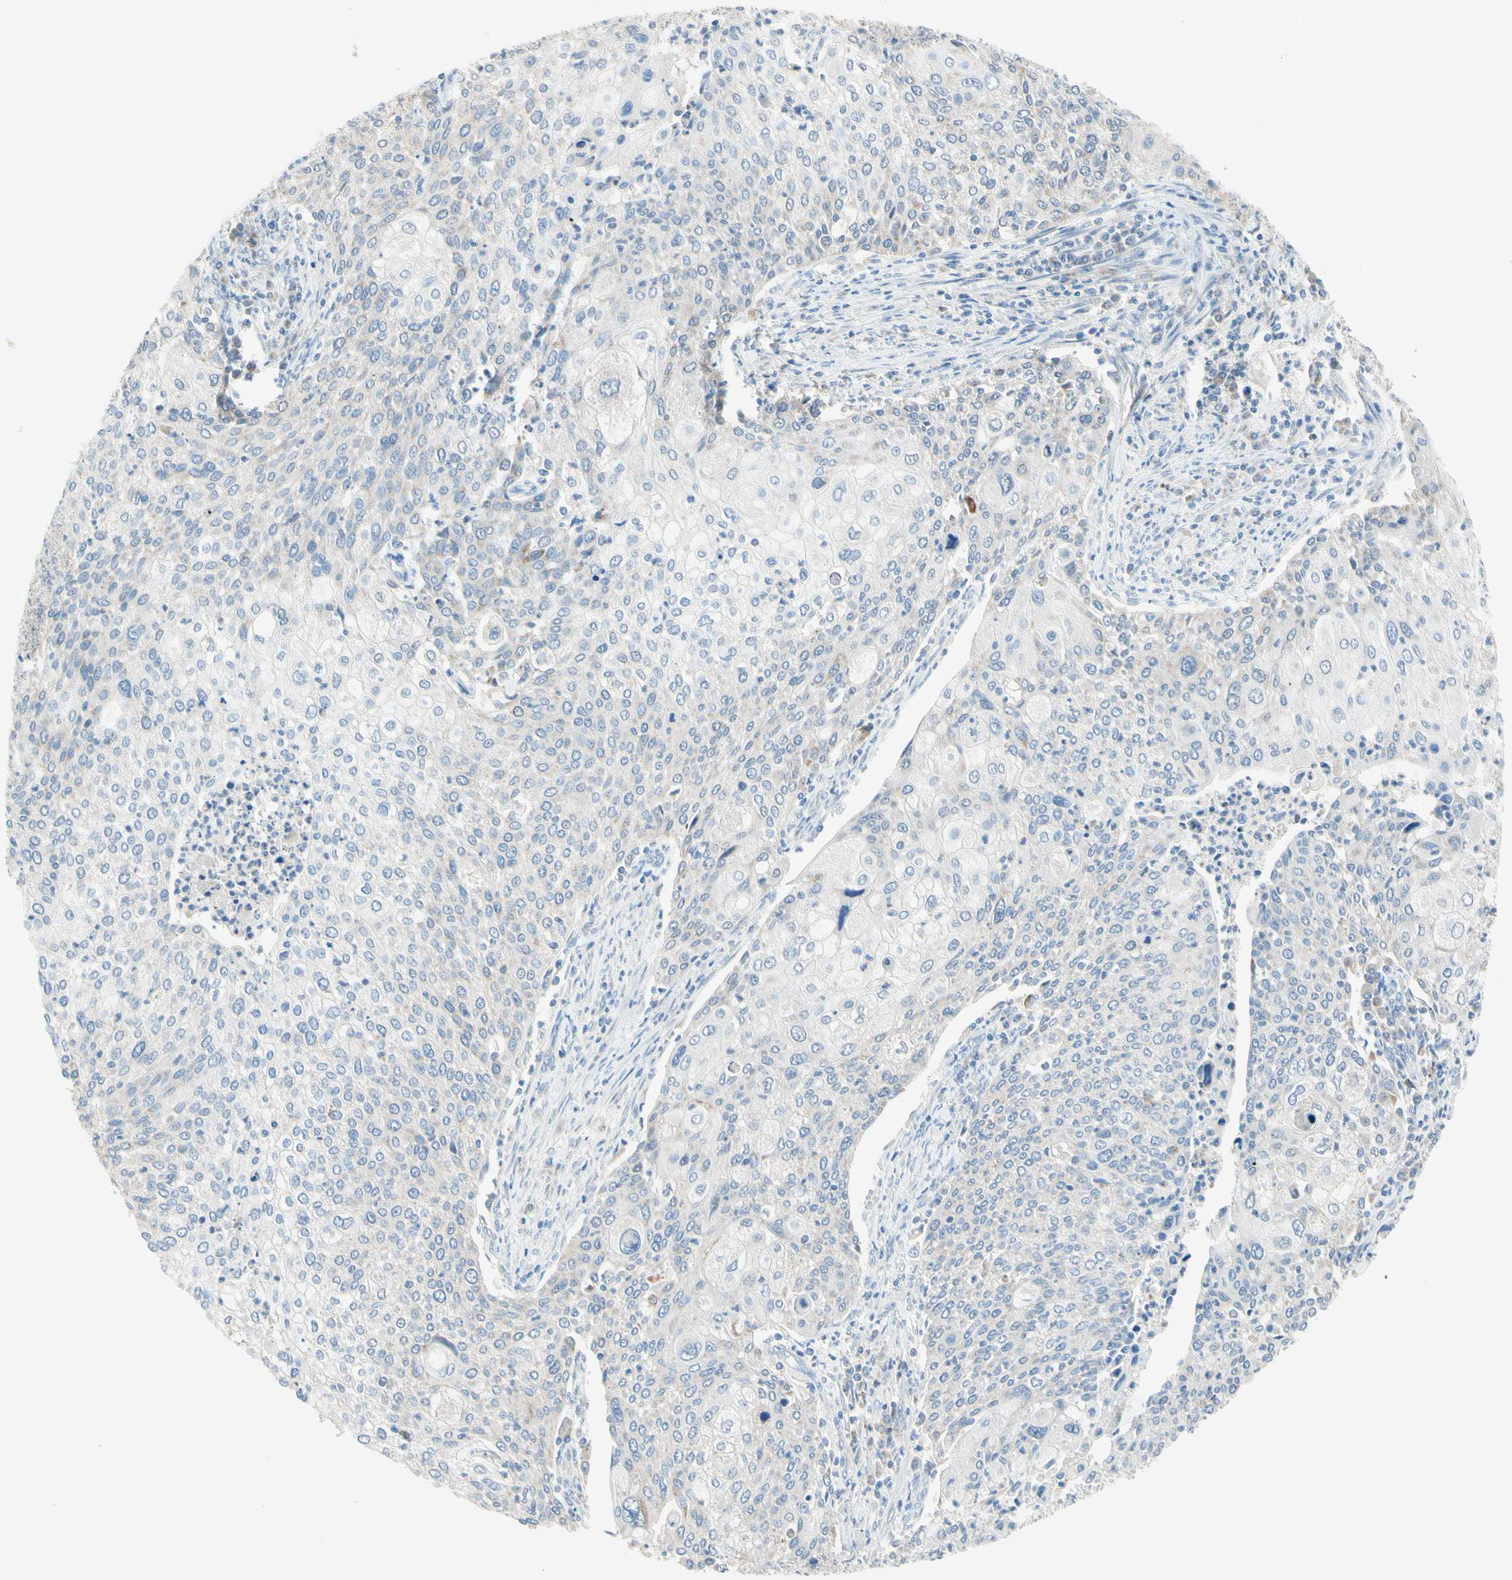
{"staining": {"intensity": "negative", "quantity": "none", "location": "none"}, "tissue": "cervical cancer", "cell_type": "Tumor cells", "image_type": "cancer", "snomed": [{"axis": "morphology", "description": "Squamous cell carcinoma, NOS"}, {"axis": "topography", "description": "Cervix"}], "caption": "This is an immunohistochemistry histopathology image of cervical squamous cell carcinoma. There is no expression in tumor cells.", "gene": "MFF", "patient": {"sex": "female", "age": 40}}